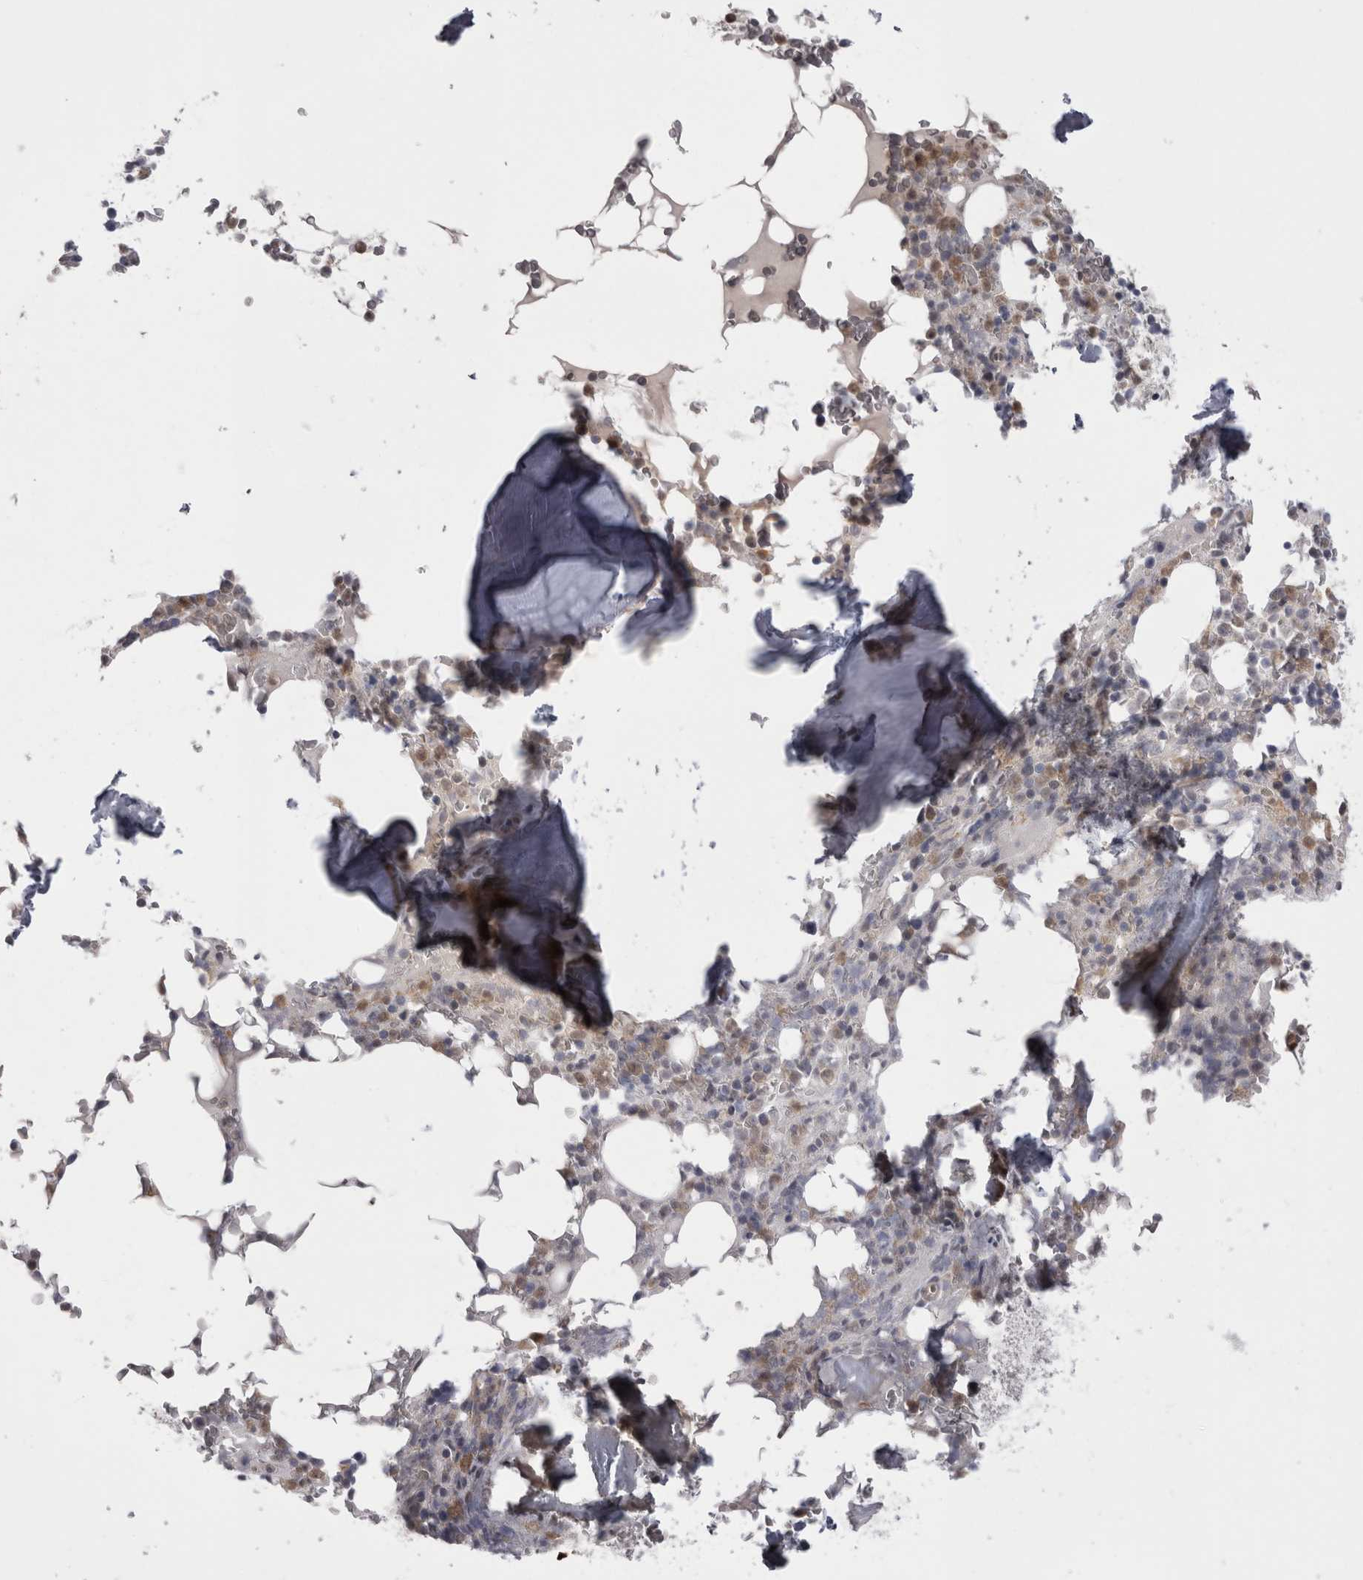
{"staining": {"intensity": "moderate", "quantity": "25%-75%", "location": "cytoplasmic/membranous"}, "tissue": "bone marrow", "cell_type": "Hematopoietic cells", "image_type": "normal", "snomed": [{"axis": "morphology", "description": "Normal tissue, NOS"}, {"axis": "topography", "description": "Bone marrow"}], "caption": "Moderate cytoplasmic/membranous expression is appreciated in approximately 25%-75% of hematopoietic cells in normal bone marrow. (Stains: DAB (3,3'-diaminobenzidine) in brown, nuclei in blue, Microscopy: brightfield microscopy at high magnification).", "gene": "CHIC1", "patient": {"sex": "male", "age": 58}}